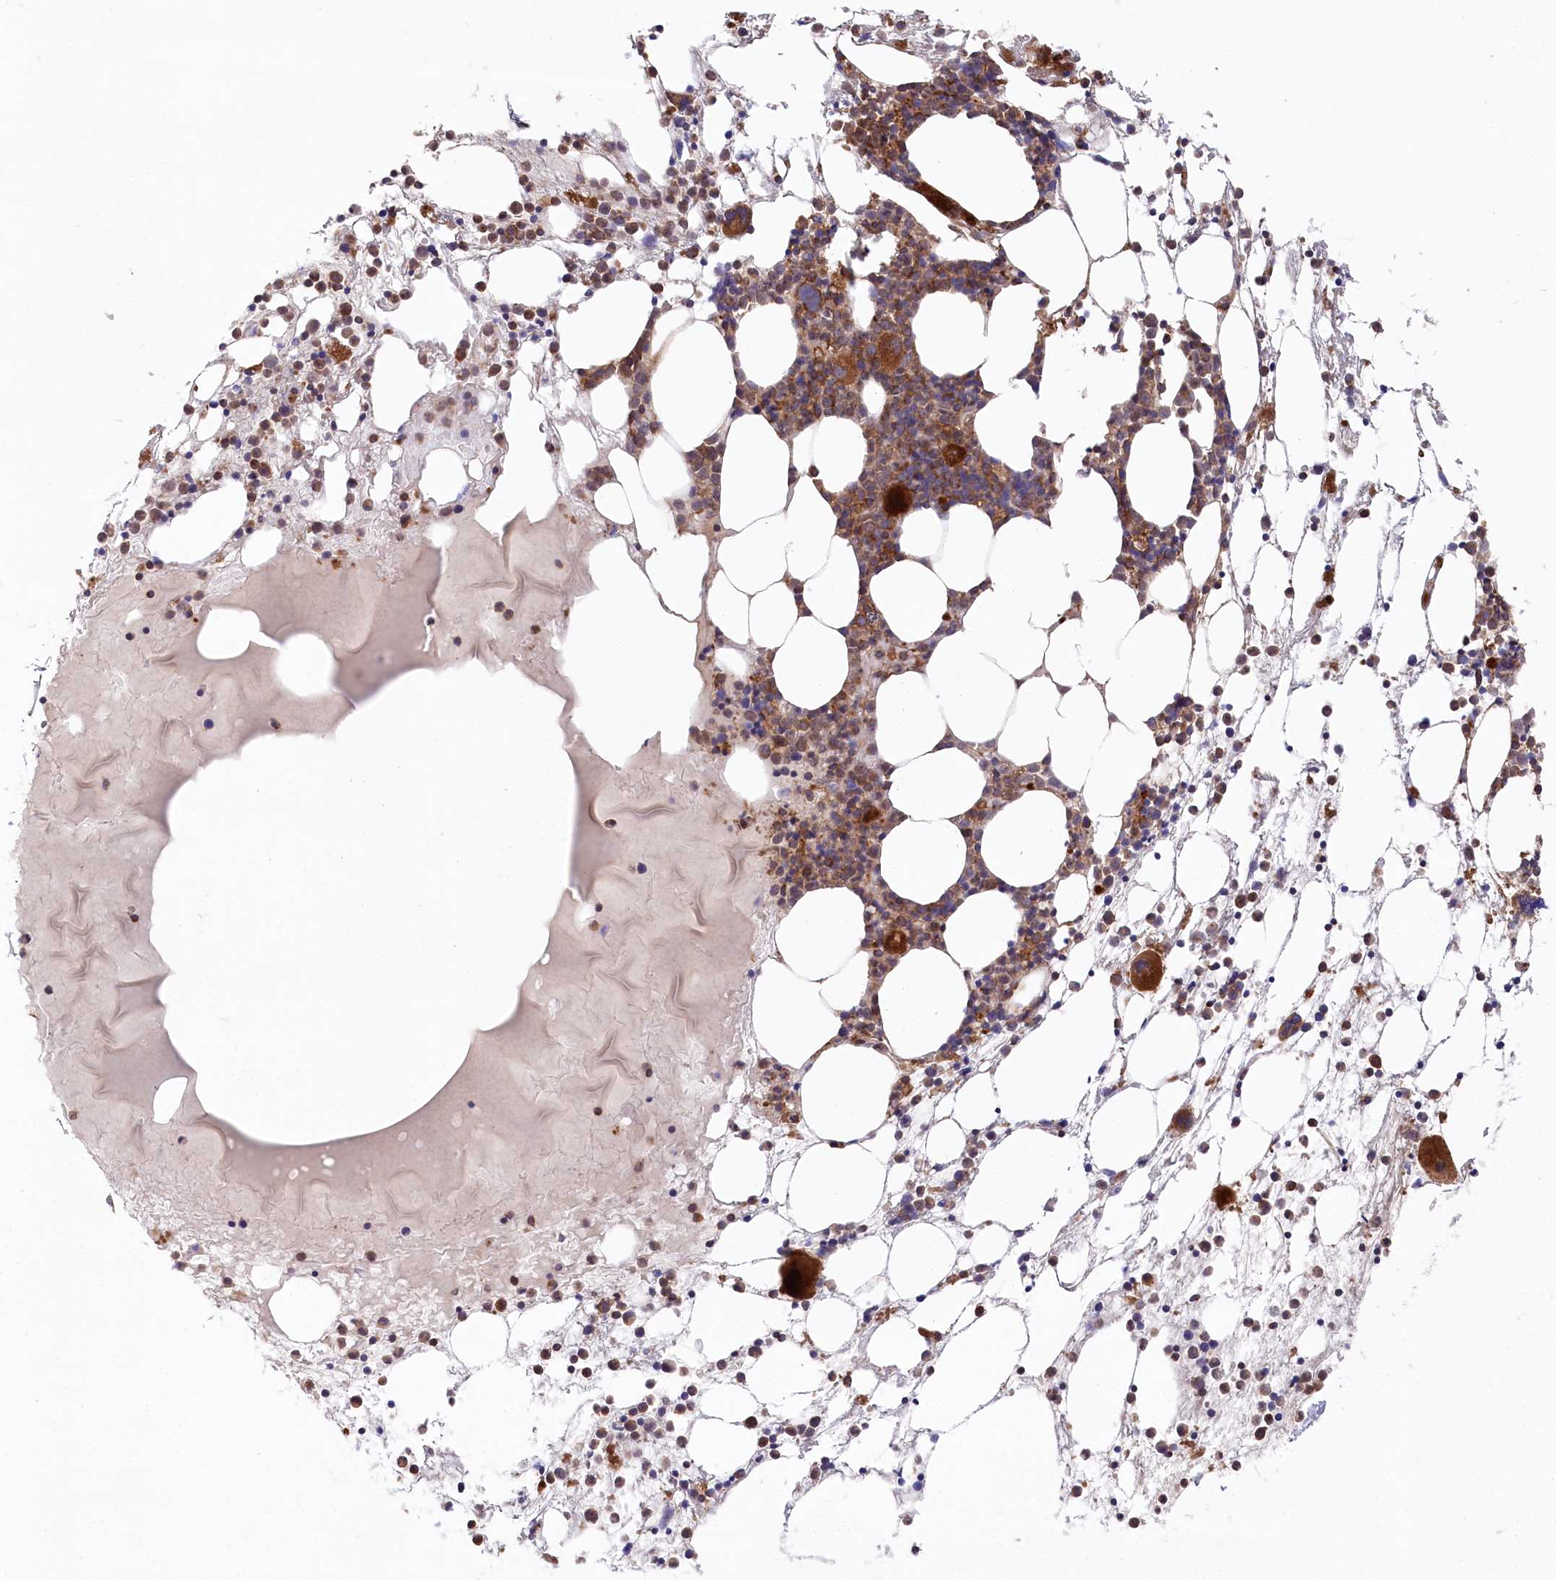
{"staining": {"intensity": "strong", "quantity": ">75%", "location": "cytoplasmic/membranous"}, "tissue": "bone marrow", "cell_type": "Hematopoietic cells", "image_type": "normal", "snomed": [{"axis": "morphology", "description": "Normal tissue, NOS"}, {"axis": "topography", "description": "Bone marrow"}], "caption": "Immunohistochemistry (IHC) image of benign bone marrow stained for a protein (brown), which demonstrates high levels of strong cytoplasmic/membranous positivity in about >75% of hematopoietic cells.", "gene": "PPP1R21", "patient": {"sex": "male", "age": 75}}